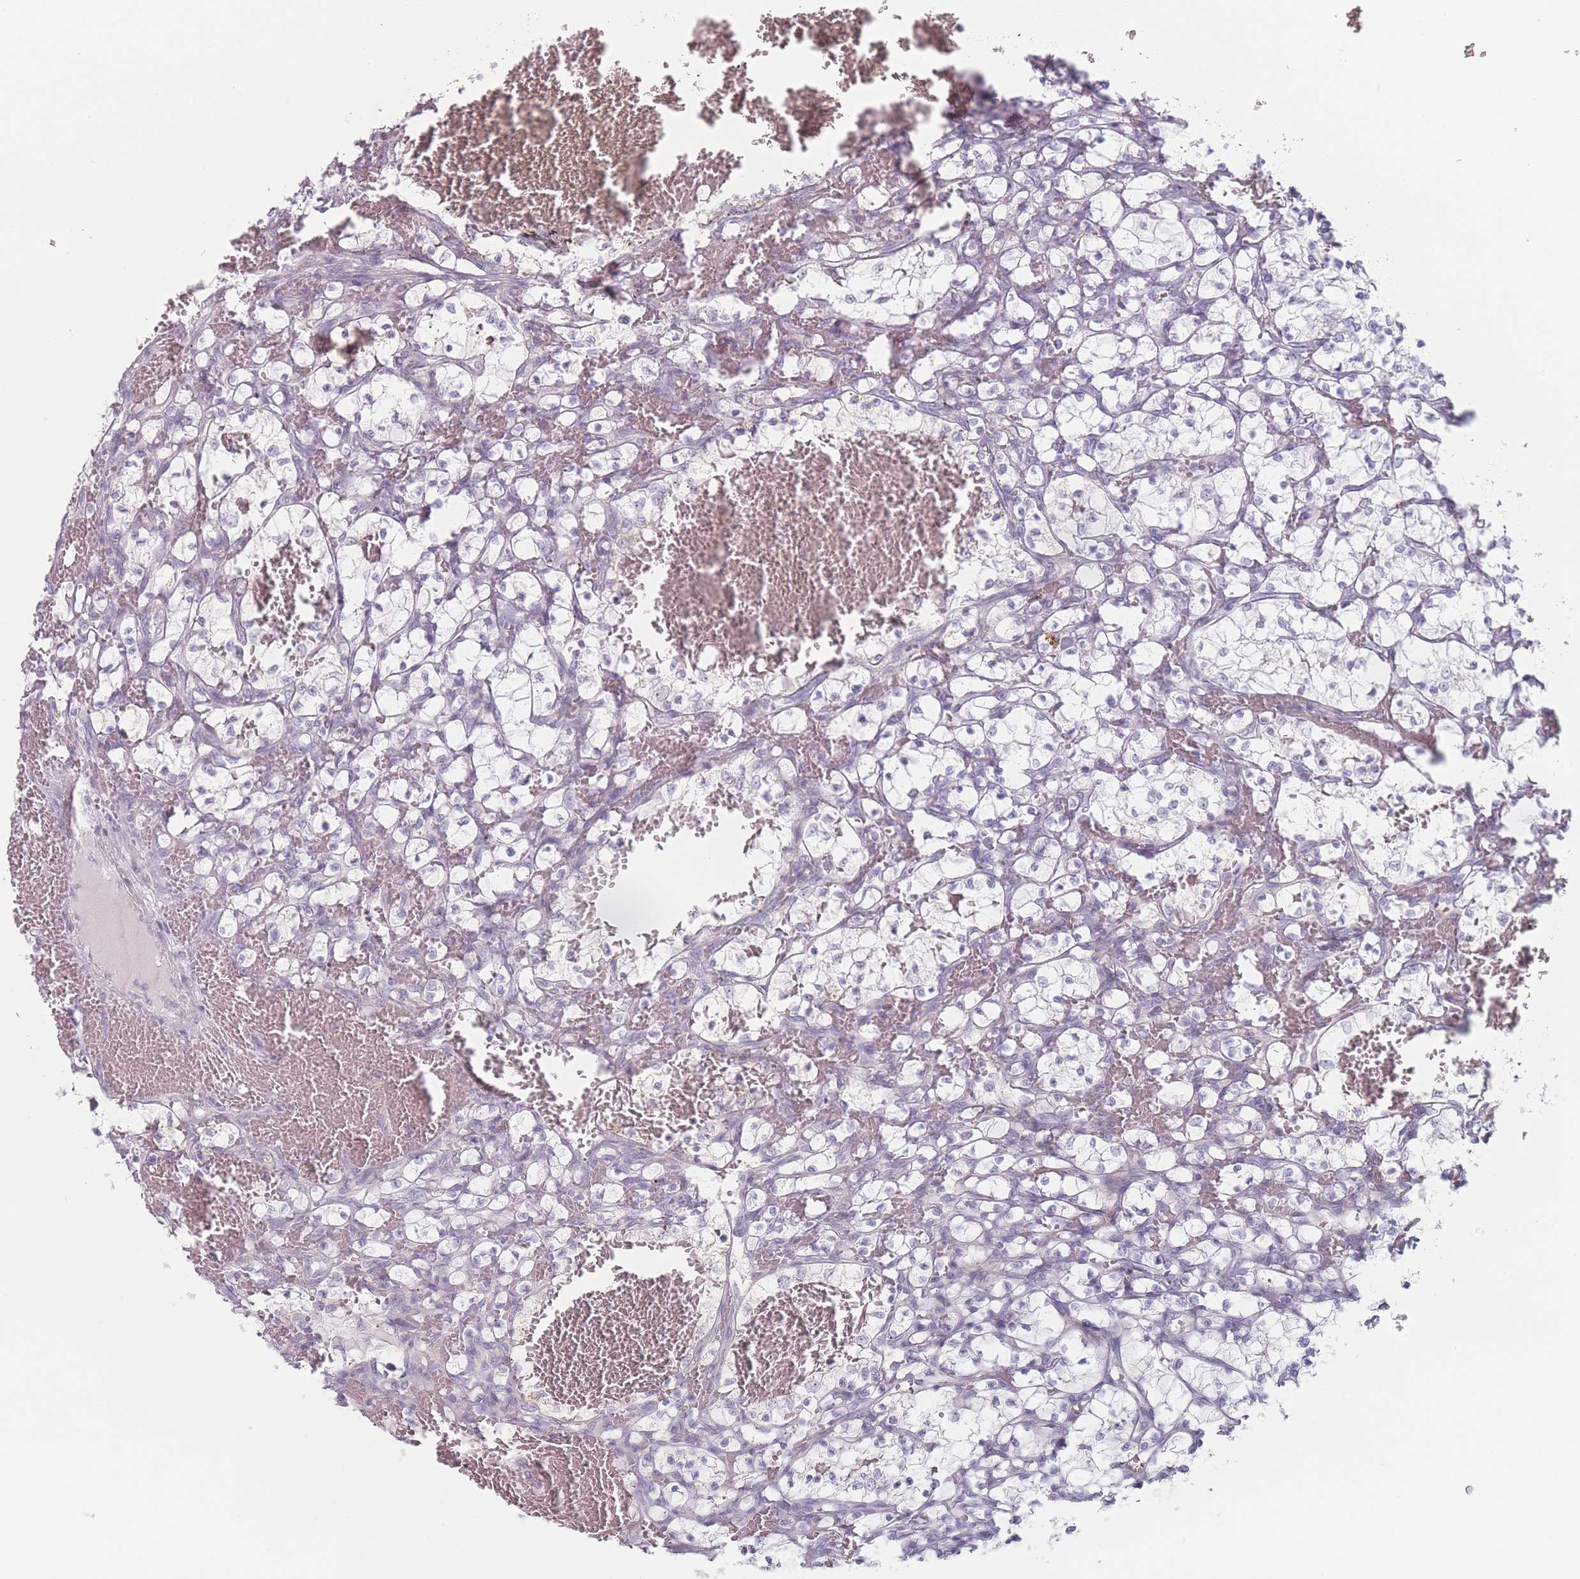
{"staining": {"intensity": "negative", "quantity": "none", "location": "none"}, "tissue": "renal cancer", "cell_type": "Tumor cells", "image_type": "cancer", "snomed": [{"axis": "morphology", "description": "Adenocarcinoma, NOS"}, {"axis": "topography", "description": "Kidney"}], "caption": "IHC of human renal cancer reveals no expression in tumor cells. (DAB (3,3'-diaminobenzidine) immunohistochemistry (IHC) visualized using brightfield microscopy, high magnification).", "gene": "RNF4", "patient": {"sex": "female", "age": 69}}